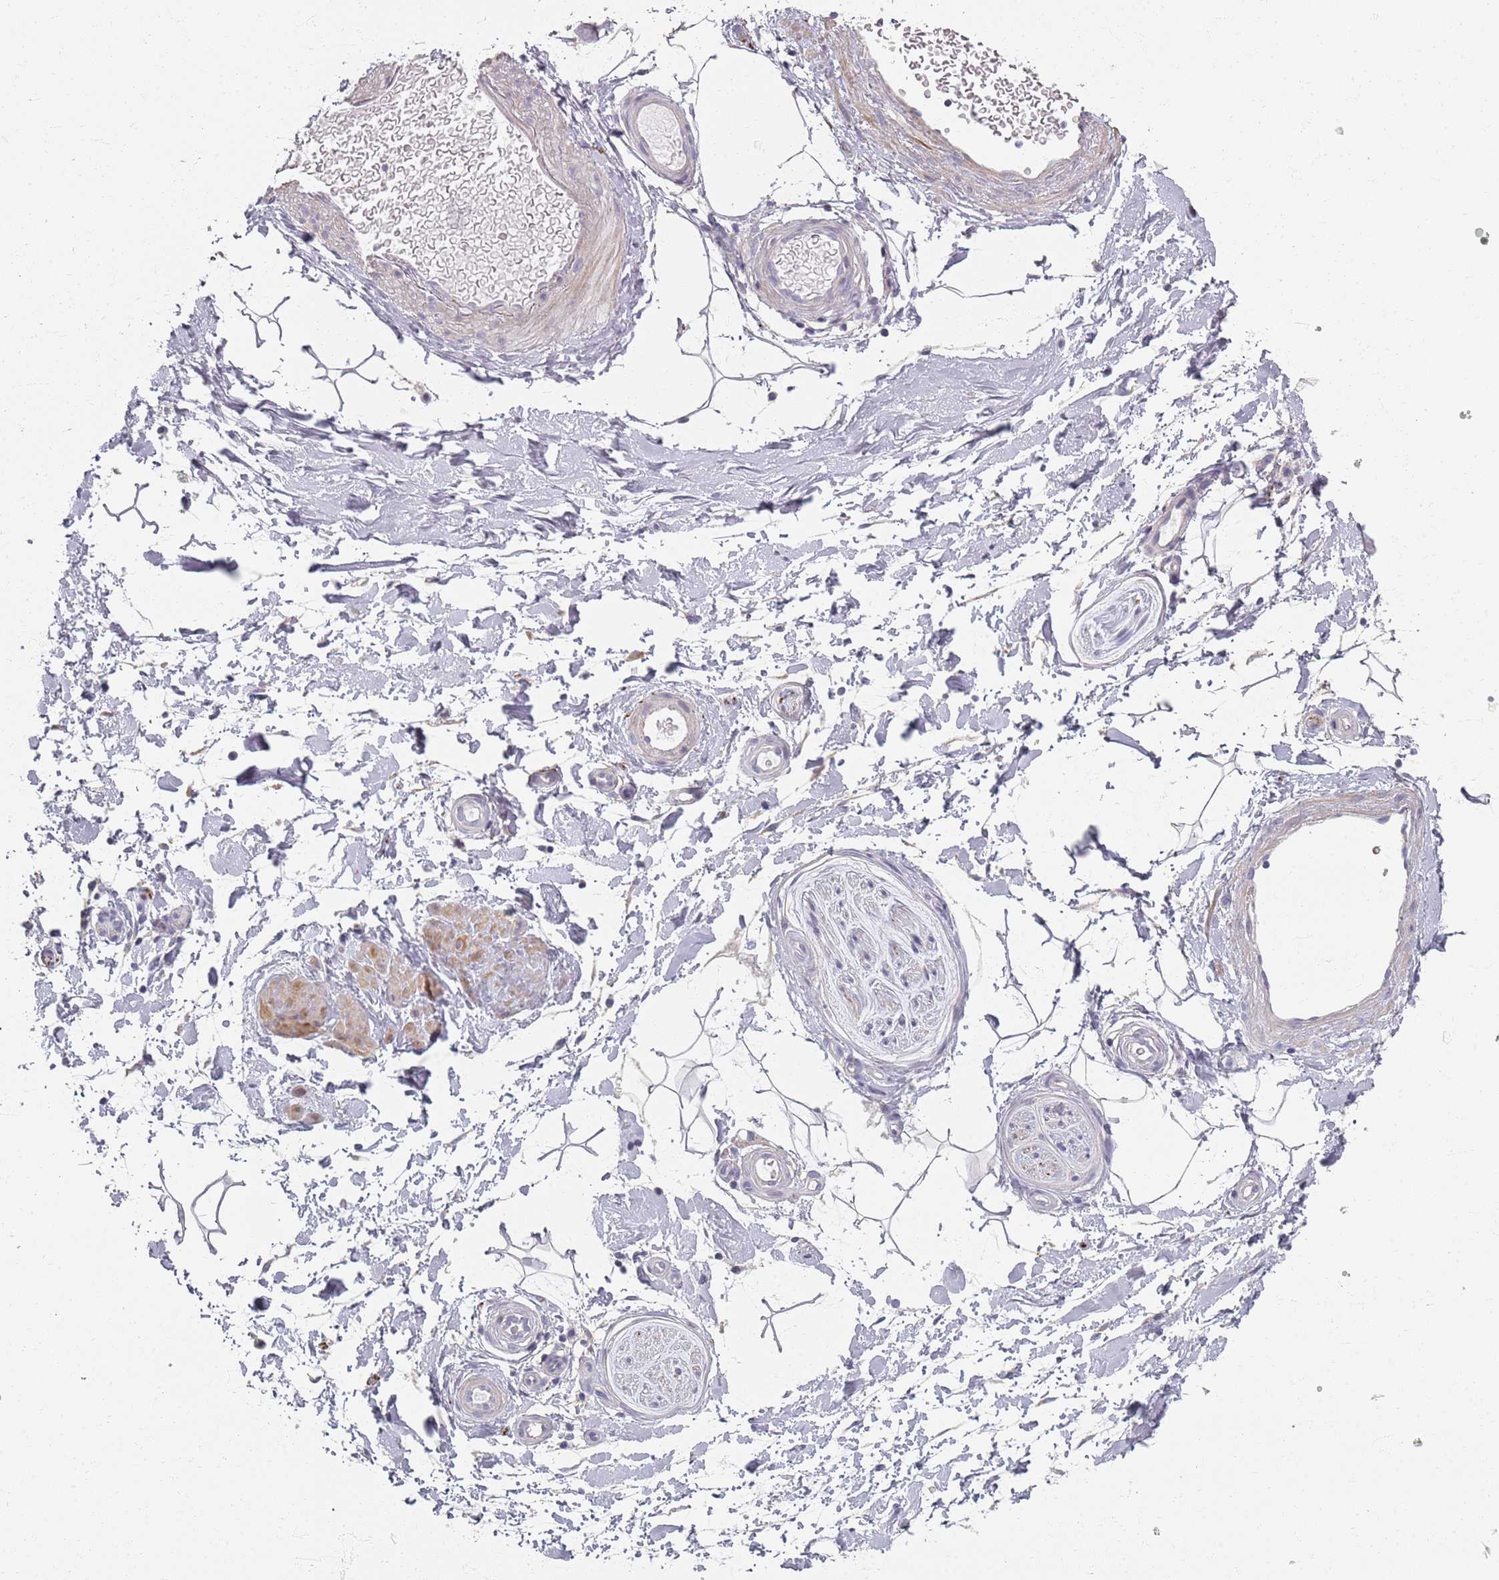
{"staining": {"intensity": "negative", "quantity": "none", "location": "none"}, "tissue": "adipose tissue", "cell_type": "Adipocytes", "image_type": "normal", "snomed": [{"axis": "morphology", "description": "Normal tissue, NOS"}, {"axis": "topography", "description": "Soft tissue"}, {"axis": "topography", "description": "Adipose tissue"}, {"axis": "topography", "description": "Vascular tissue"}, {"axis": "topography", "description": "Peripheral nerve tissue"}], "caption": "The immunohistochemistry micrograph has no significant positivity in adipocytes of adipose tissue. (Brightfield microscopy of DAB IHC at high magnification).", "gene": "SYNGR3", "patient": {"sex": "male", "age": 74}}